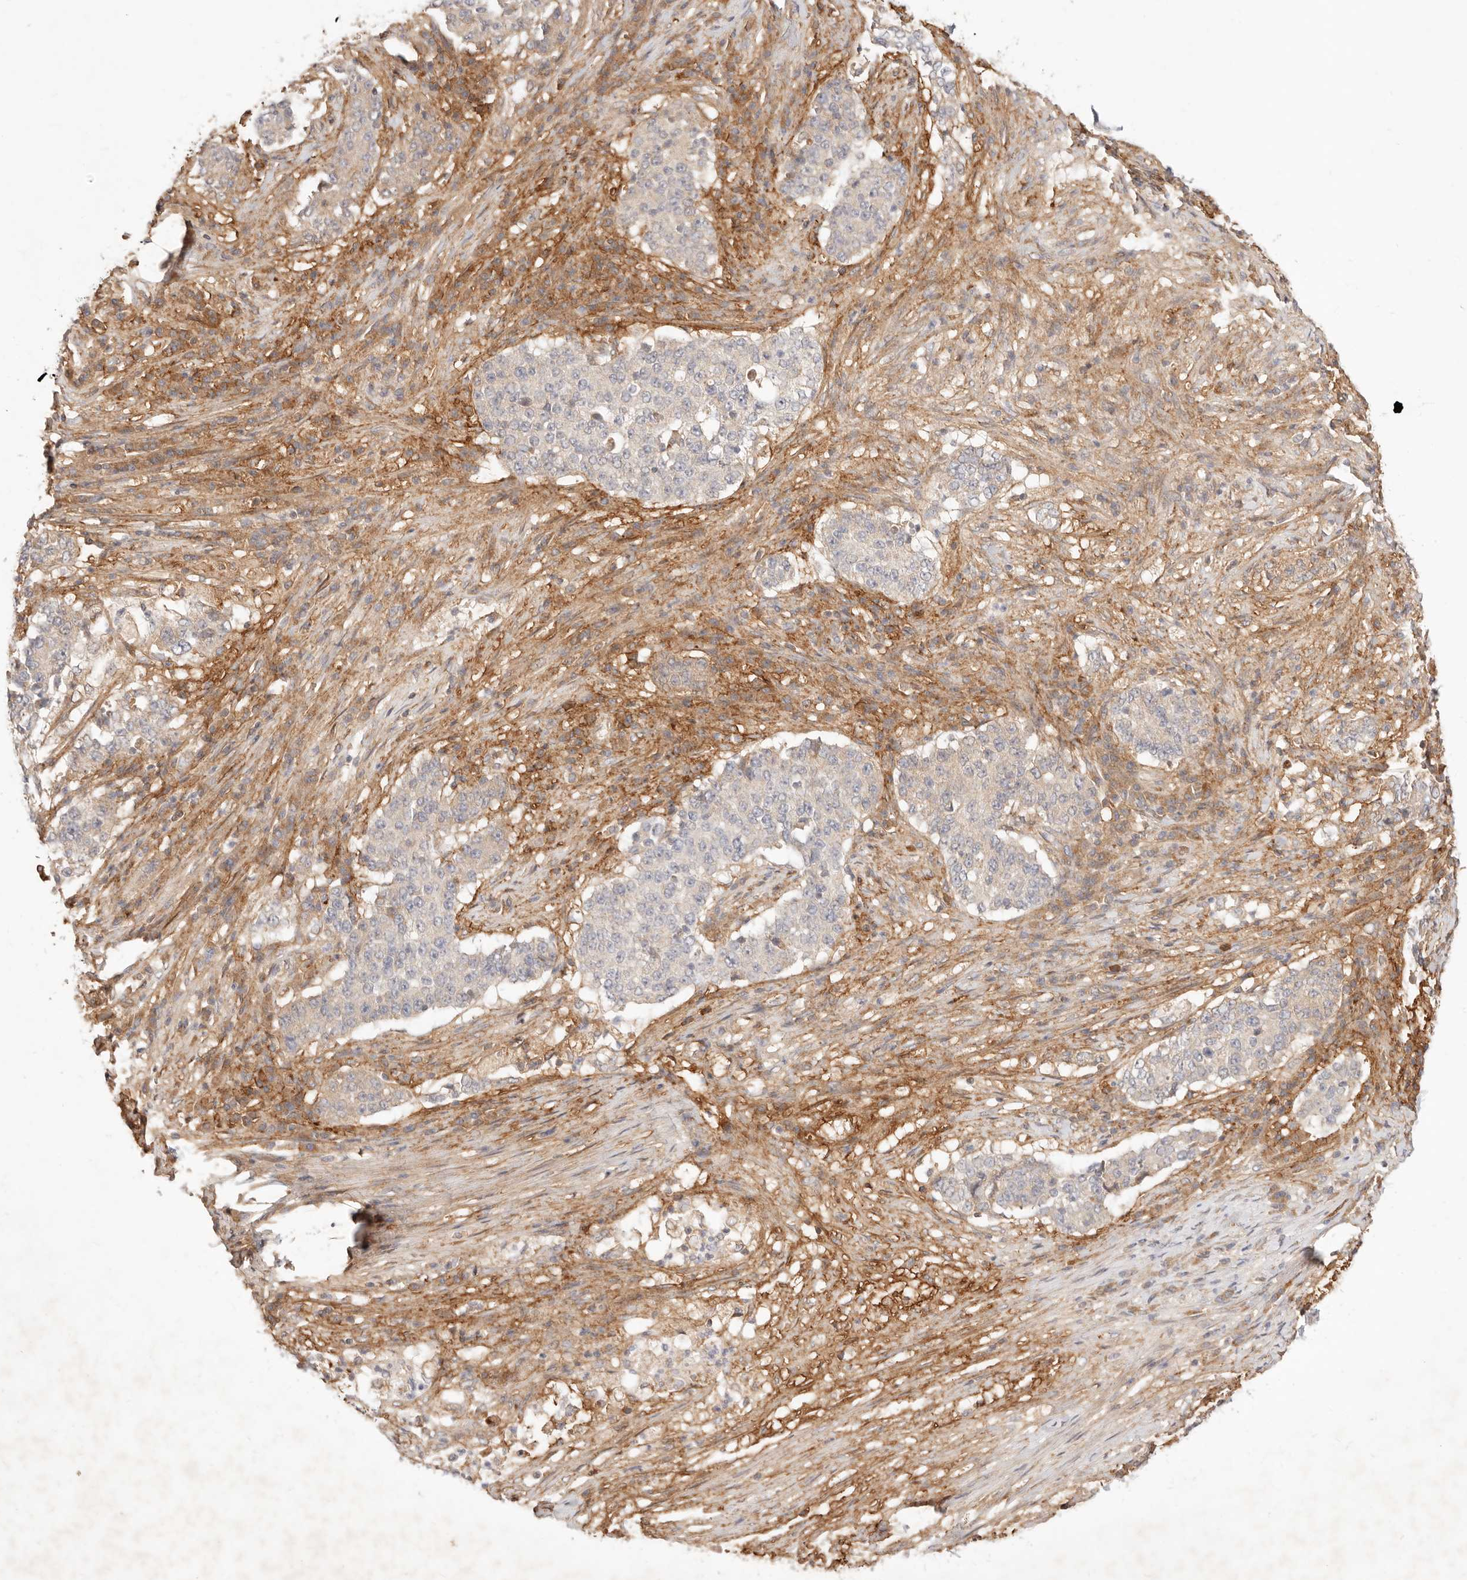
{"staining": {"intensity": "negative", "quantity": "none", "location": "none"}, "tissue": "stomach cancer", "cell_type": "Tumor cells", "image_type": "cancer", "snomed": [{"axis": "morphology", "description": "Adenocarcinoma, NOS"}, {"axis": "topography", "description": "Stomach"}], "caption": "Immunohistochemistry (IHC) photomicrograph of neoplastic tissue: adenocarcinoma (stomach) stained with DAB demonstrates no significant protein expression in tumor cells.", "gene": "UBXN10", "patient": {"sex": "male", "age": 59}}